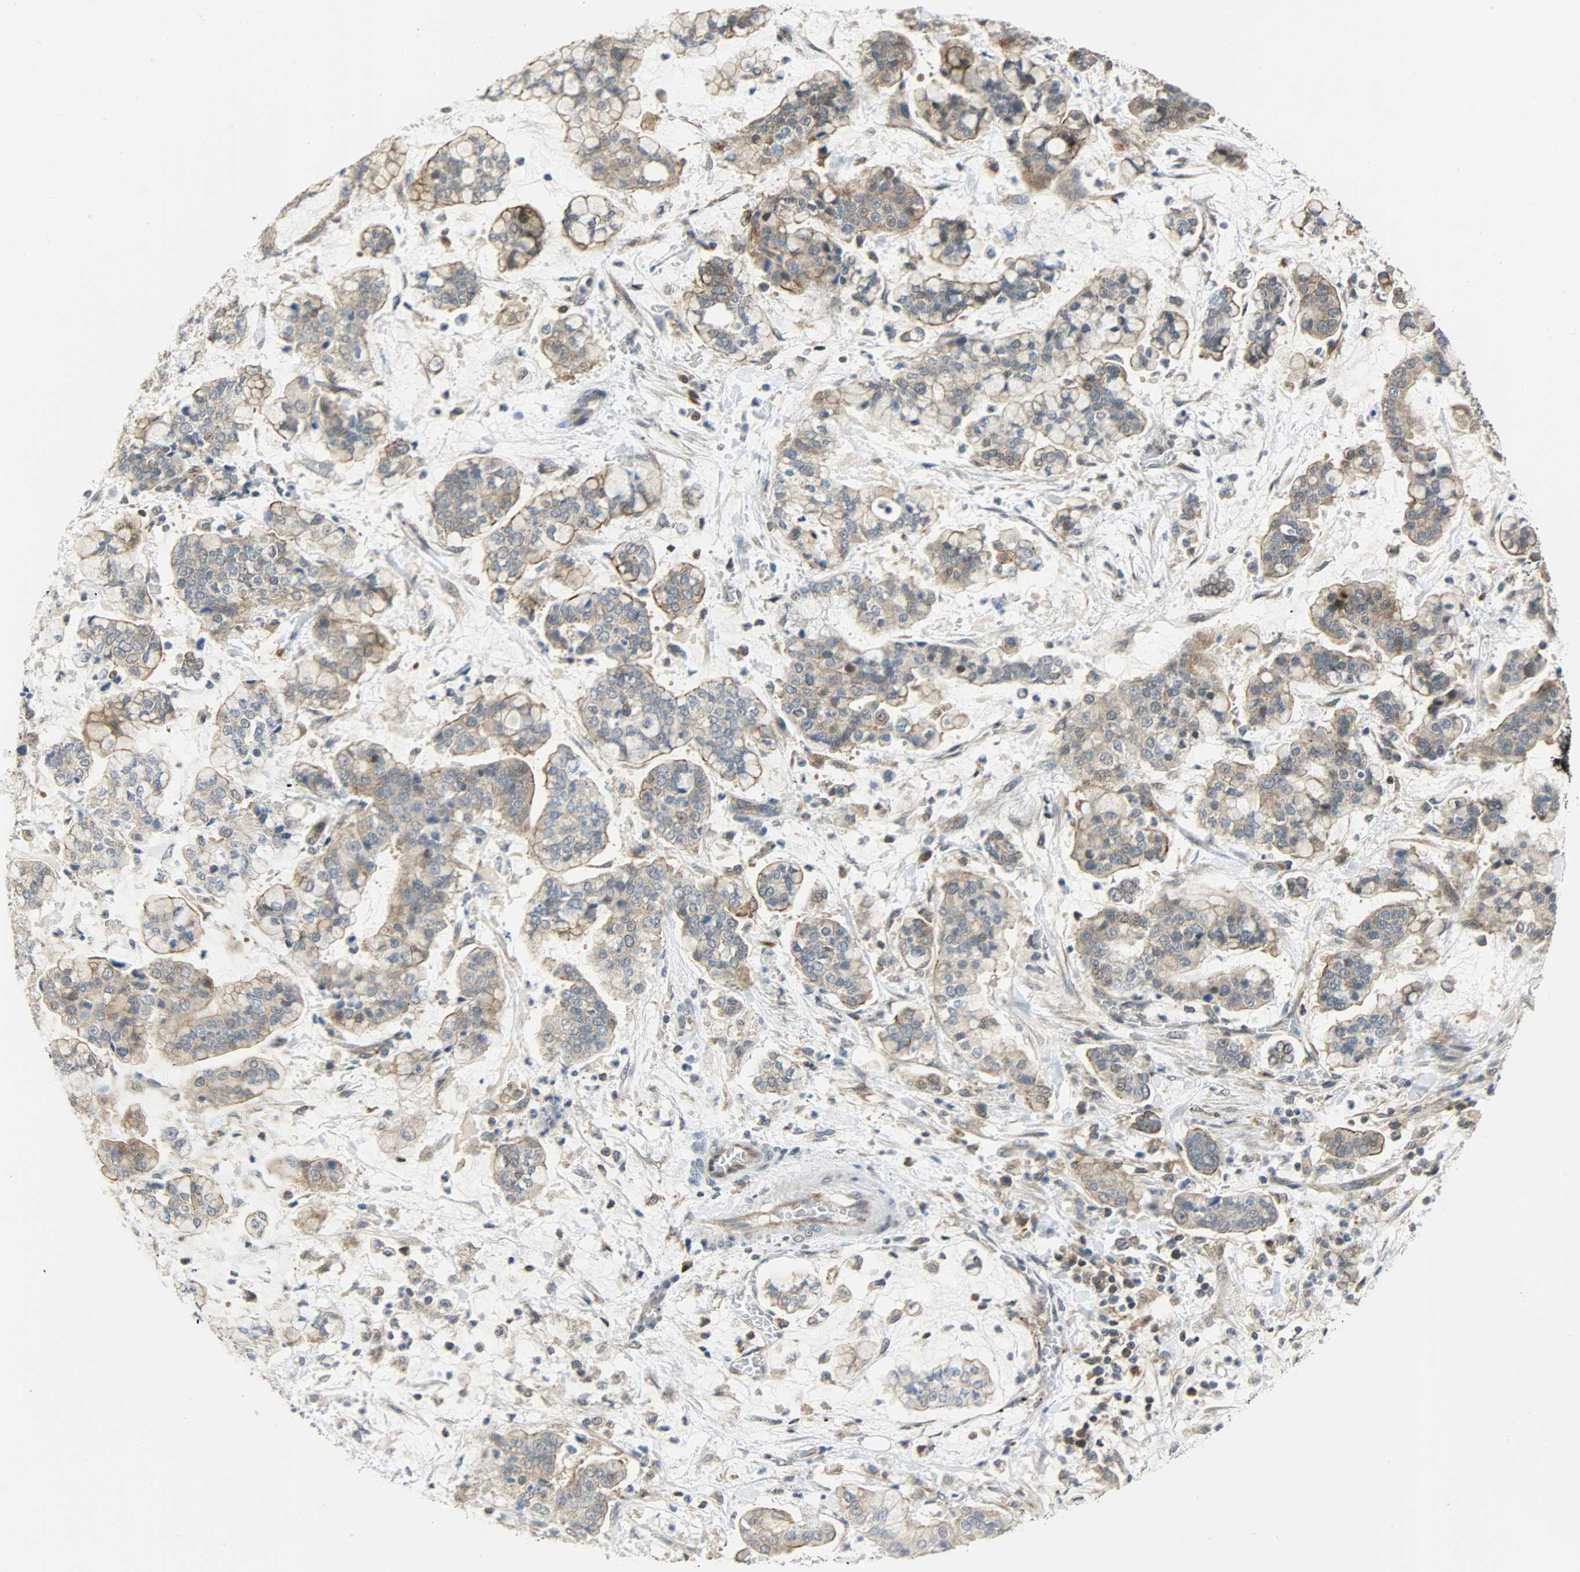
{"staining": {"intensity": "moderate", "quantity": ">75%", "location": "cytoplasmic/membranous"}, "tissue": "stomach cancer", "cell_type": "Tumor cells", "image_type": "cancer", "snomed": [{"axis": "morphology", "description": "Normal tissue, NOS"}, {"axis": "morphology", "description": "Adenocarcinoma, NOS"}, {"axis": "topography", "description": "Stomach, upper"}, {"axis": "topography", "description": "Stomach"}], "caption": "There is medium levels of moderate cytoplasmic/membranous staining in tumor cells of adenocarcinoma (stomach), as demonstrated by immunohistochemical staining (brown color).", "gene": "GIT2", "patient": {"sex": "male", "age": 76}}